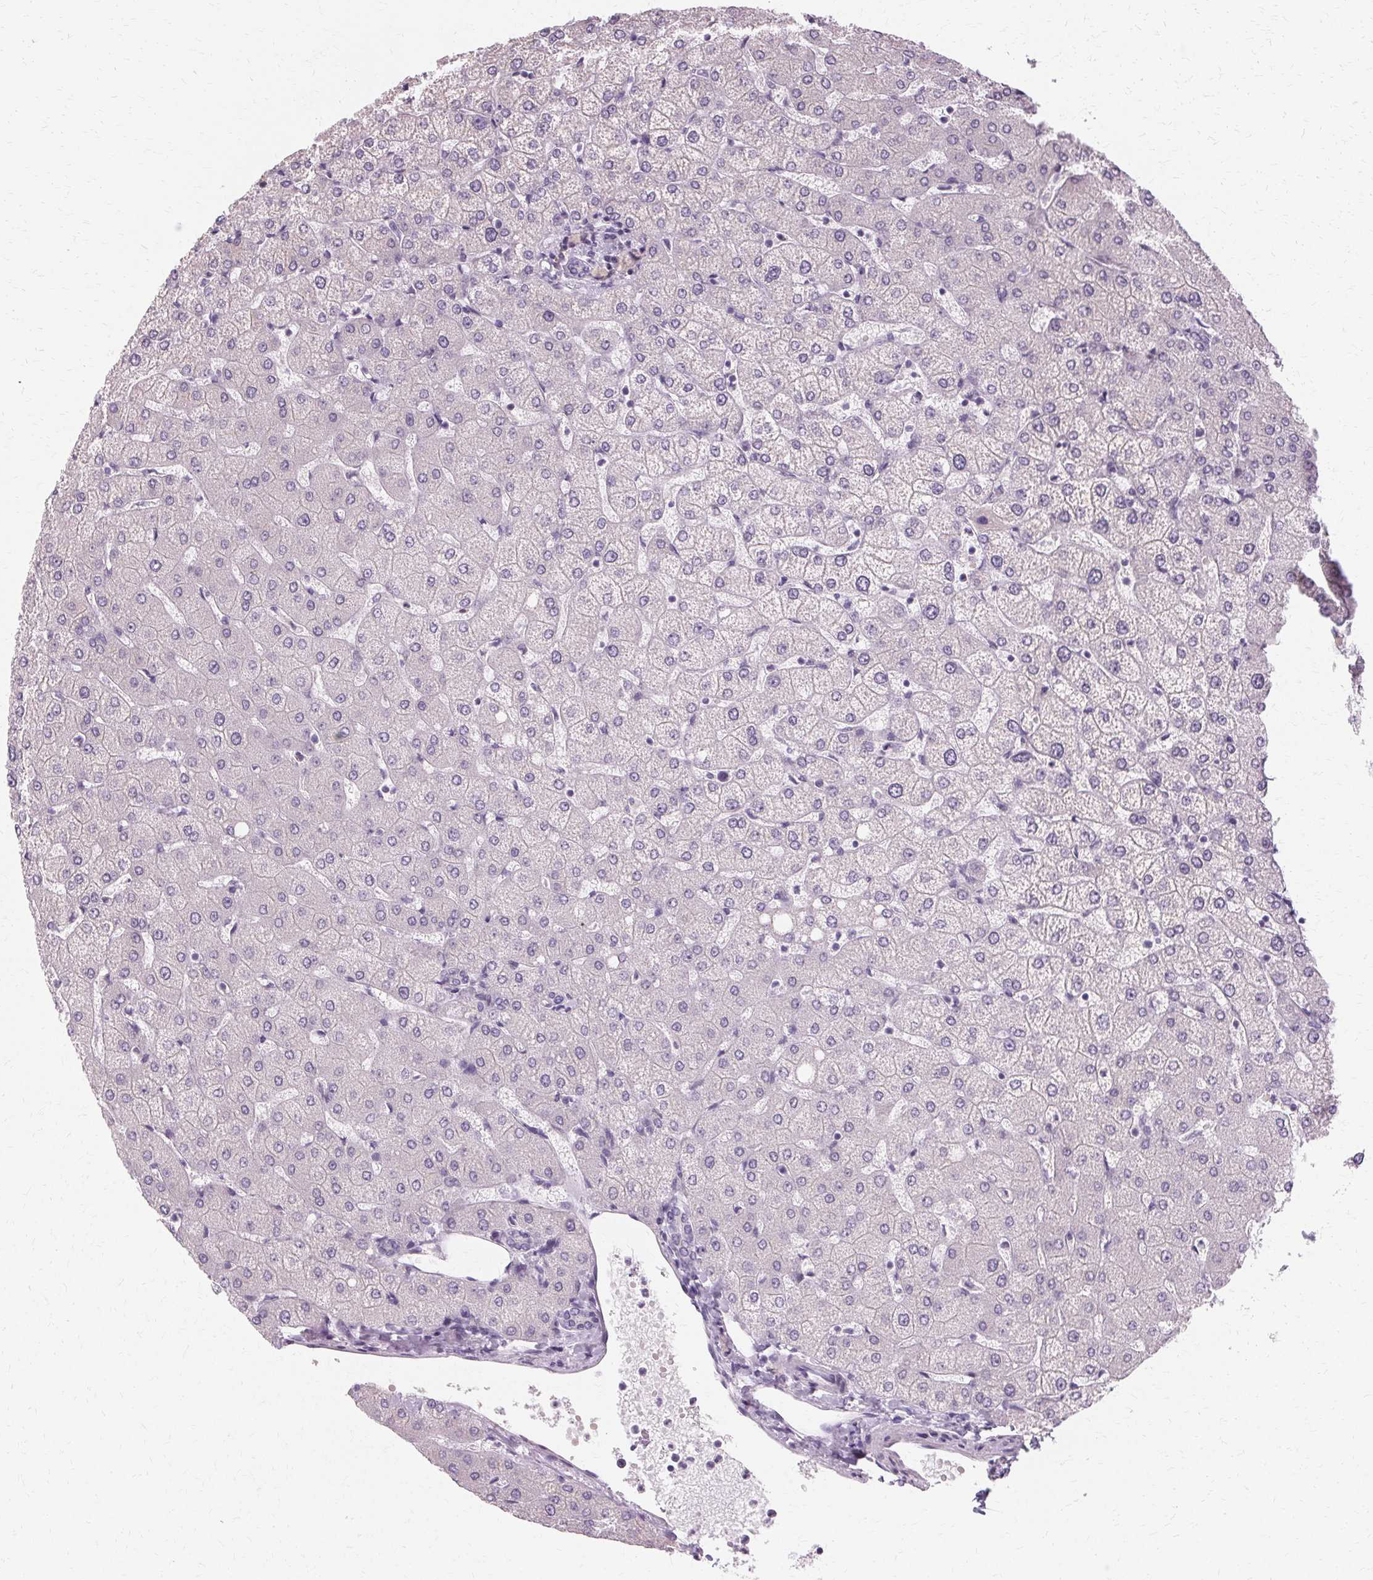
{"staining": {"intensity": "negative", "quantity": "none", "location": "none"}, "tissue": "liver", "cell_type": "Cholangiocytes", "image_type": "normal", "snomed": [{"axis": "morphology", "description": "Normal tissue, NOS"}, {"axis": "topography", "description": "Liver"}], "caption": "Immunohistochemistry (IHC) image of benign liver: human liver stained with DAB (3,3'-diaminobenzidine) exhibits no significant protein staining in cholangiocytes. The staining is performed using DAB (3,3'-diaminobenzidine) brown chromogen with nuclei counter-stained in using hematoxylin.", "gene": "FCRL3", "patient": {"sex": "female", "age": 54}}